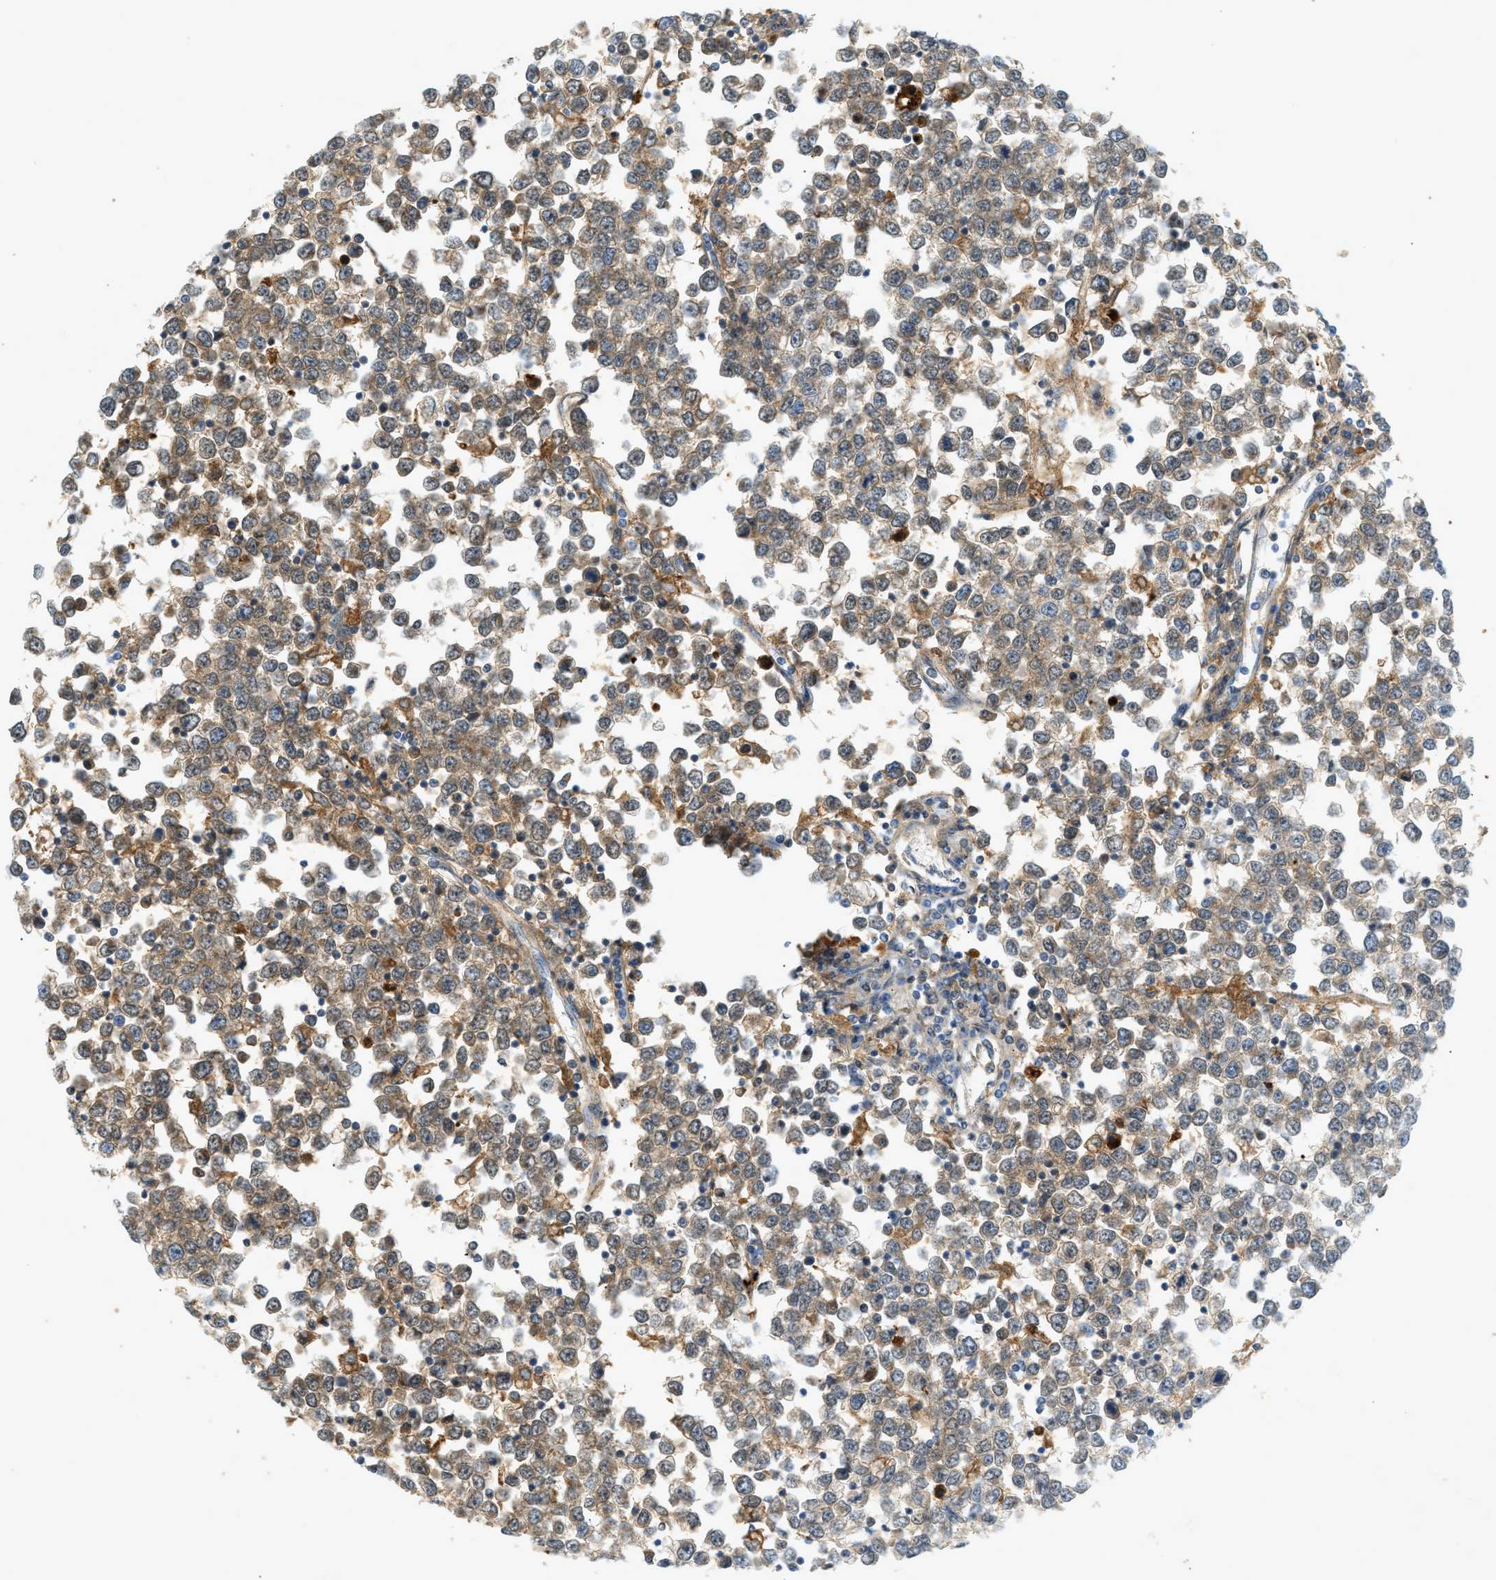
{"staining": {"intensity": "weak", "quantity": "25%-75%", "location": "cytoplasmic/membranous"}, "tissue": "testis cancer", "cell_type": "Tumor cells", "image_type": "cancer", "snomed": [{"axis": "morphology", "description": "Seminoma, NOS"}, {"axis": "topography", "description": "Testis"}], "caption": "Testis cancer was stained to show a protein in brown. There is low levels of weak cytoplasmic/membranous positivity in approximately 25%-75% of tumor cells. (IHC, brightfield microscopy, high magnification).", "gene": "F2", "patient": {"sex": "male", "age": 65}}